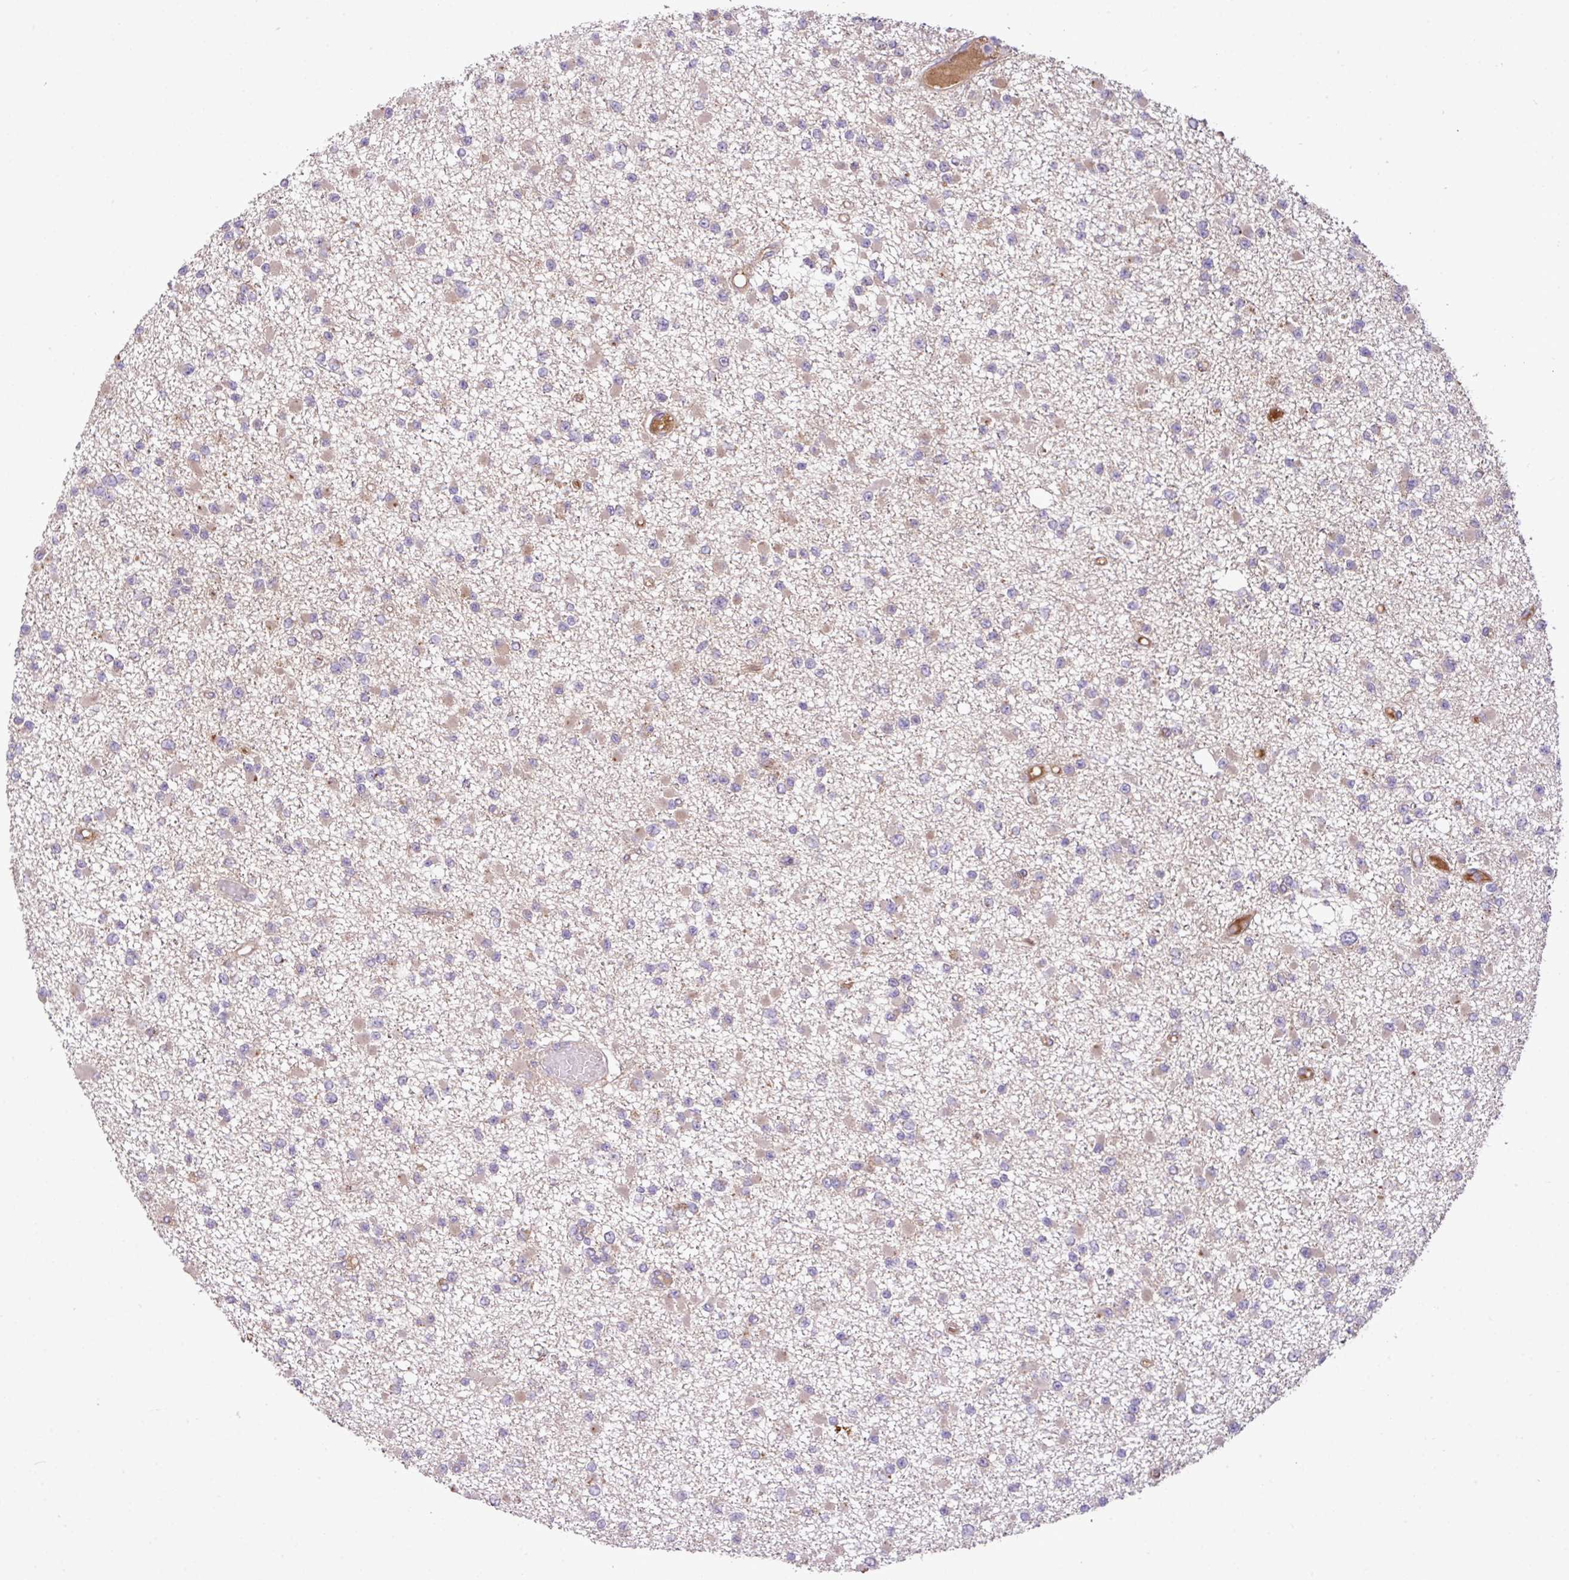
{"staining": {"intensity": "weak", "quantity": "25%-75%", "location": "cytoplasmic/membranous"}, "tissue": "glioma", "cell_type": "Tumor cells", "image_type": "cancer", "snomed": [{"axis": "morphology", "description": "Glioma, malignant, Low grade"}, {"axis": "topography", "description": "Brain"}], "caption": "The image demonstrates staining of malignant low-grade glioma, revealing weak cytoplasmic/membranous protein expression (brown color) within tumor cells.", "gene": "XIAP", "patient": {"sex": "female", "age": 22}}